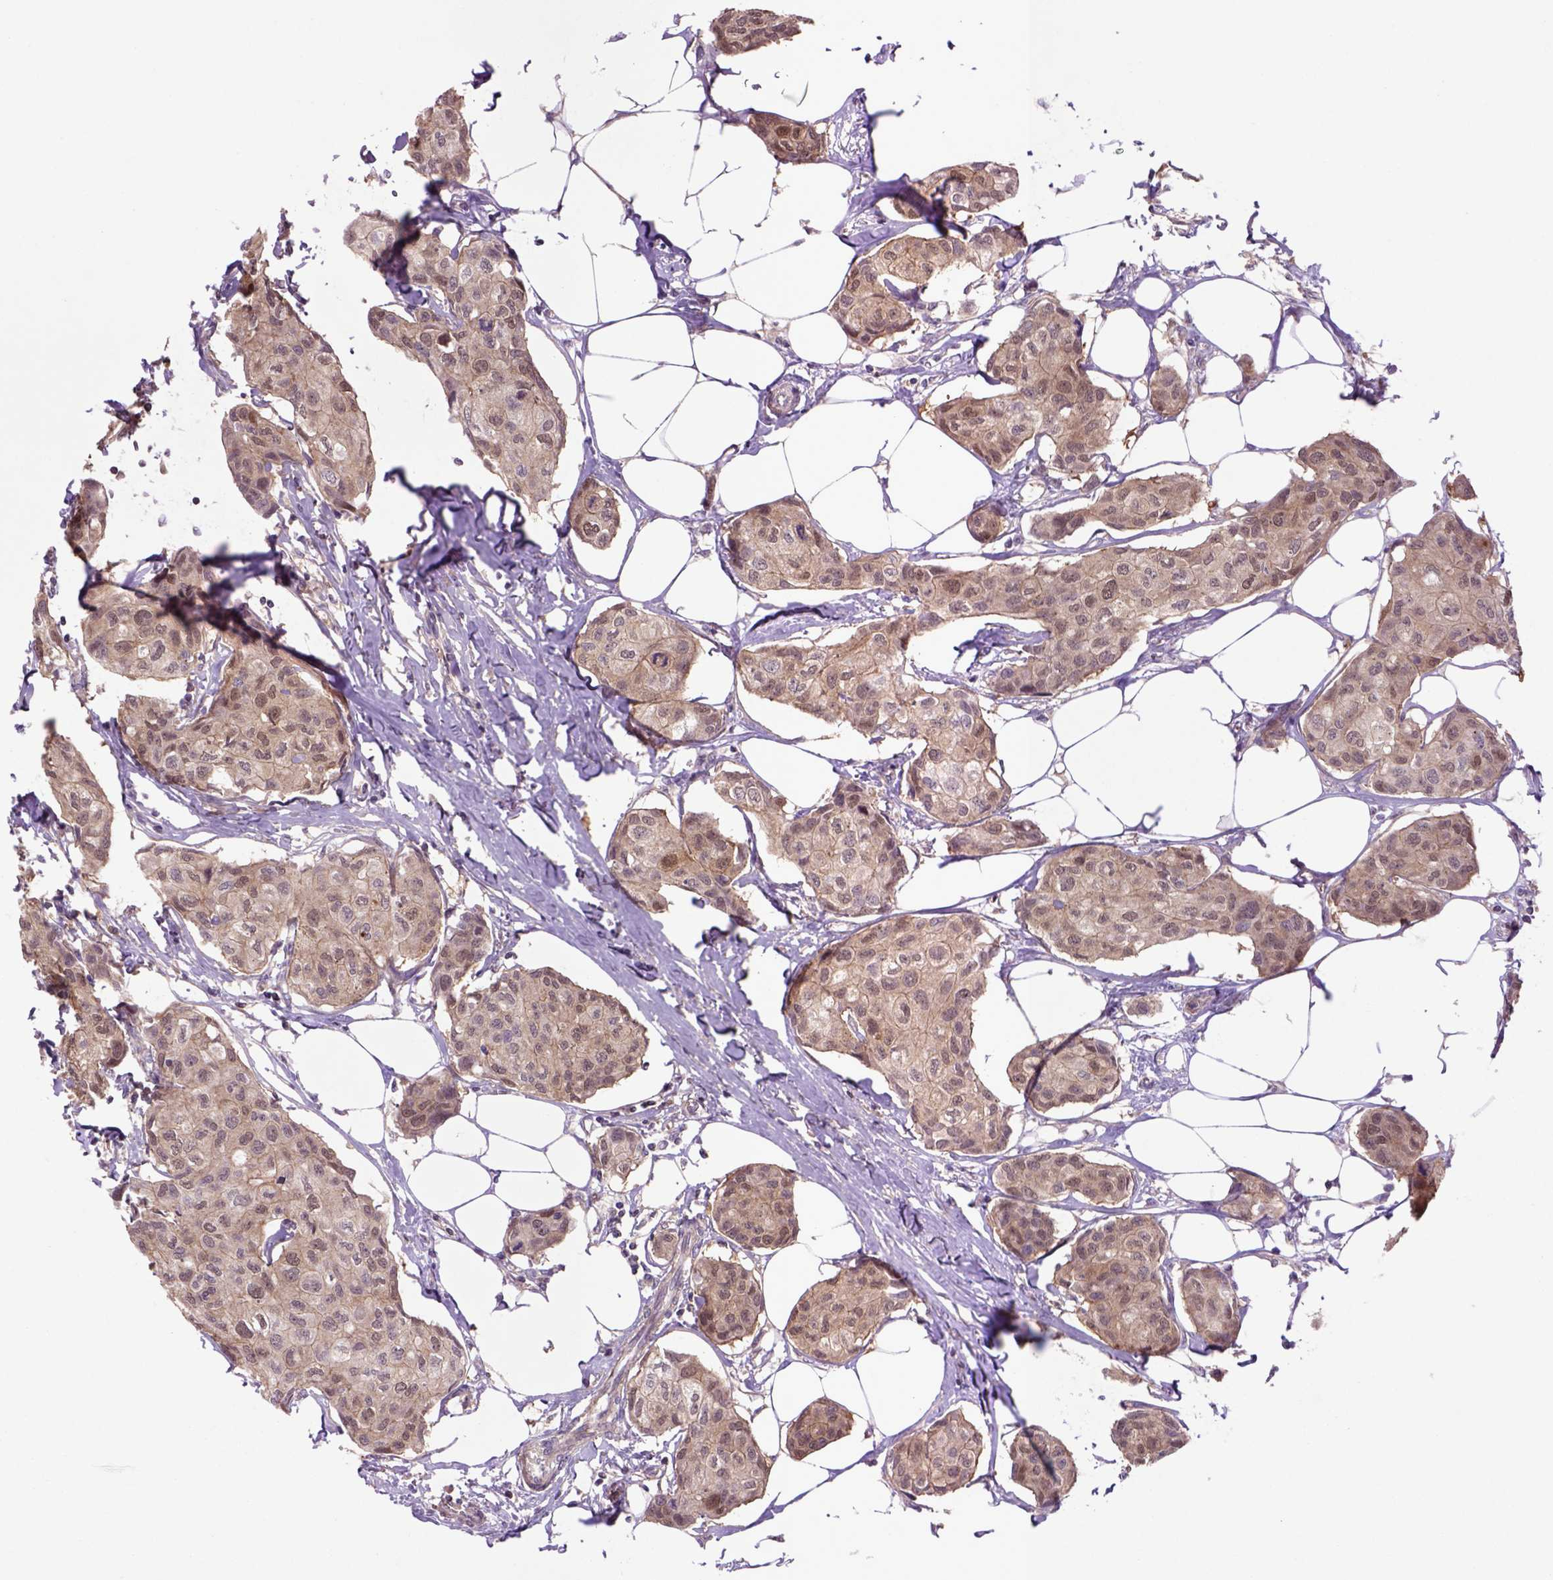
{"staining": {"intensity": "moderate", "quantity": ">75%", "location": "cytoplasmic/membranous,nuclear"}, "tissue": "breast cancer", "cell_type": "Tumor cells", "image_type": "cancer", "snomed": [{"axis": "morphology", "description": "Duct carcinoma"}, {"axis": "topography", "description": "Breast"}], "caption": "Protein expression analysis of human invasive ductal carcinoma (breast) reveals moderate cytoplasmic/membranous and nuclear staining in approximately >75% of tumor cells.", "gene": "HSPBP1", "patient": {"sex": "female", "age": 80}}